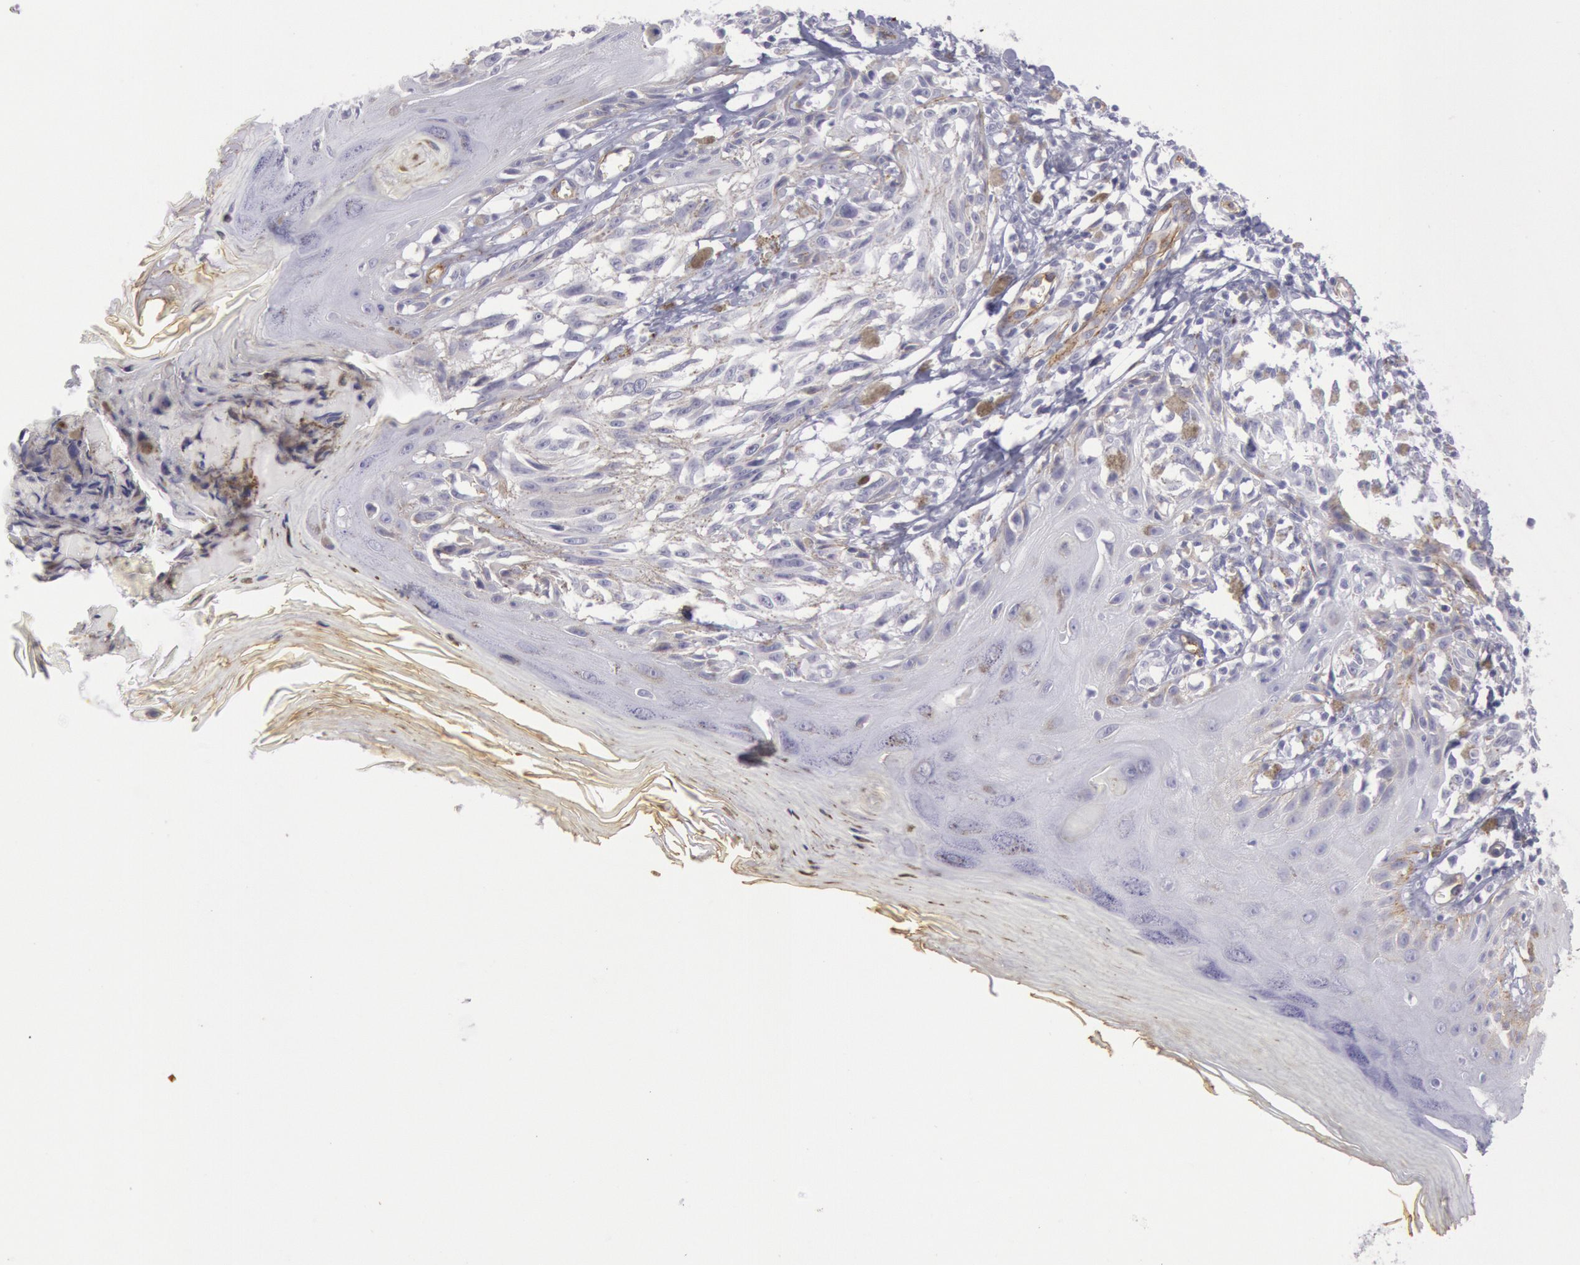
{"staining": {"intensity": "negative", "quantity": "none", "location": "none"}, "tissue": "melanoma", "cell_type": "Tumor cells", "image_type": "cancer", "snomed": [{"axis": "morphology", "description": "Malignant melanoma, NOS"}, {"axis": "topography", "description": "Skin"}], "caption": "A micrograph of human melanoma is negative for staining in tumor cells. Nuclei are stained in blue.", "gene": "CDH13", "patient": {"sex": "female", "age": 77}}